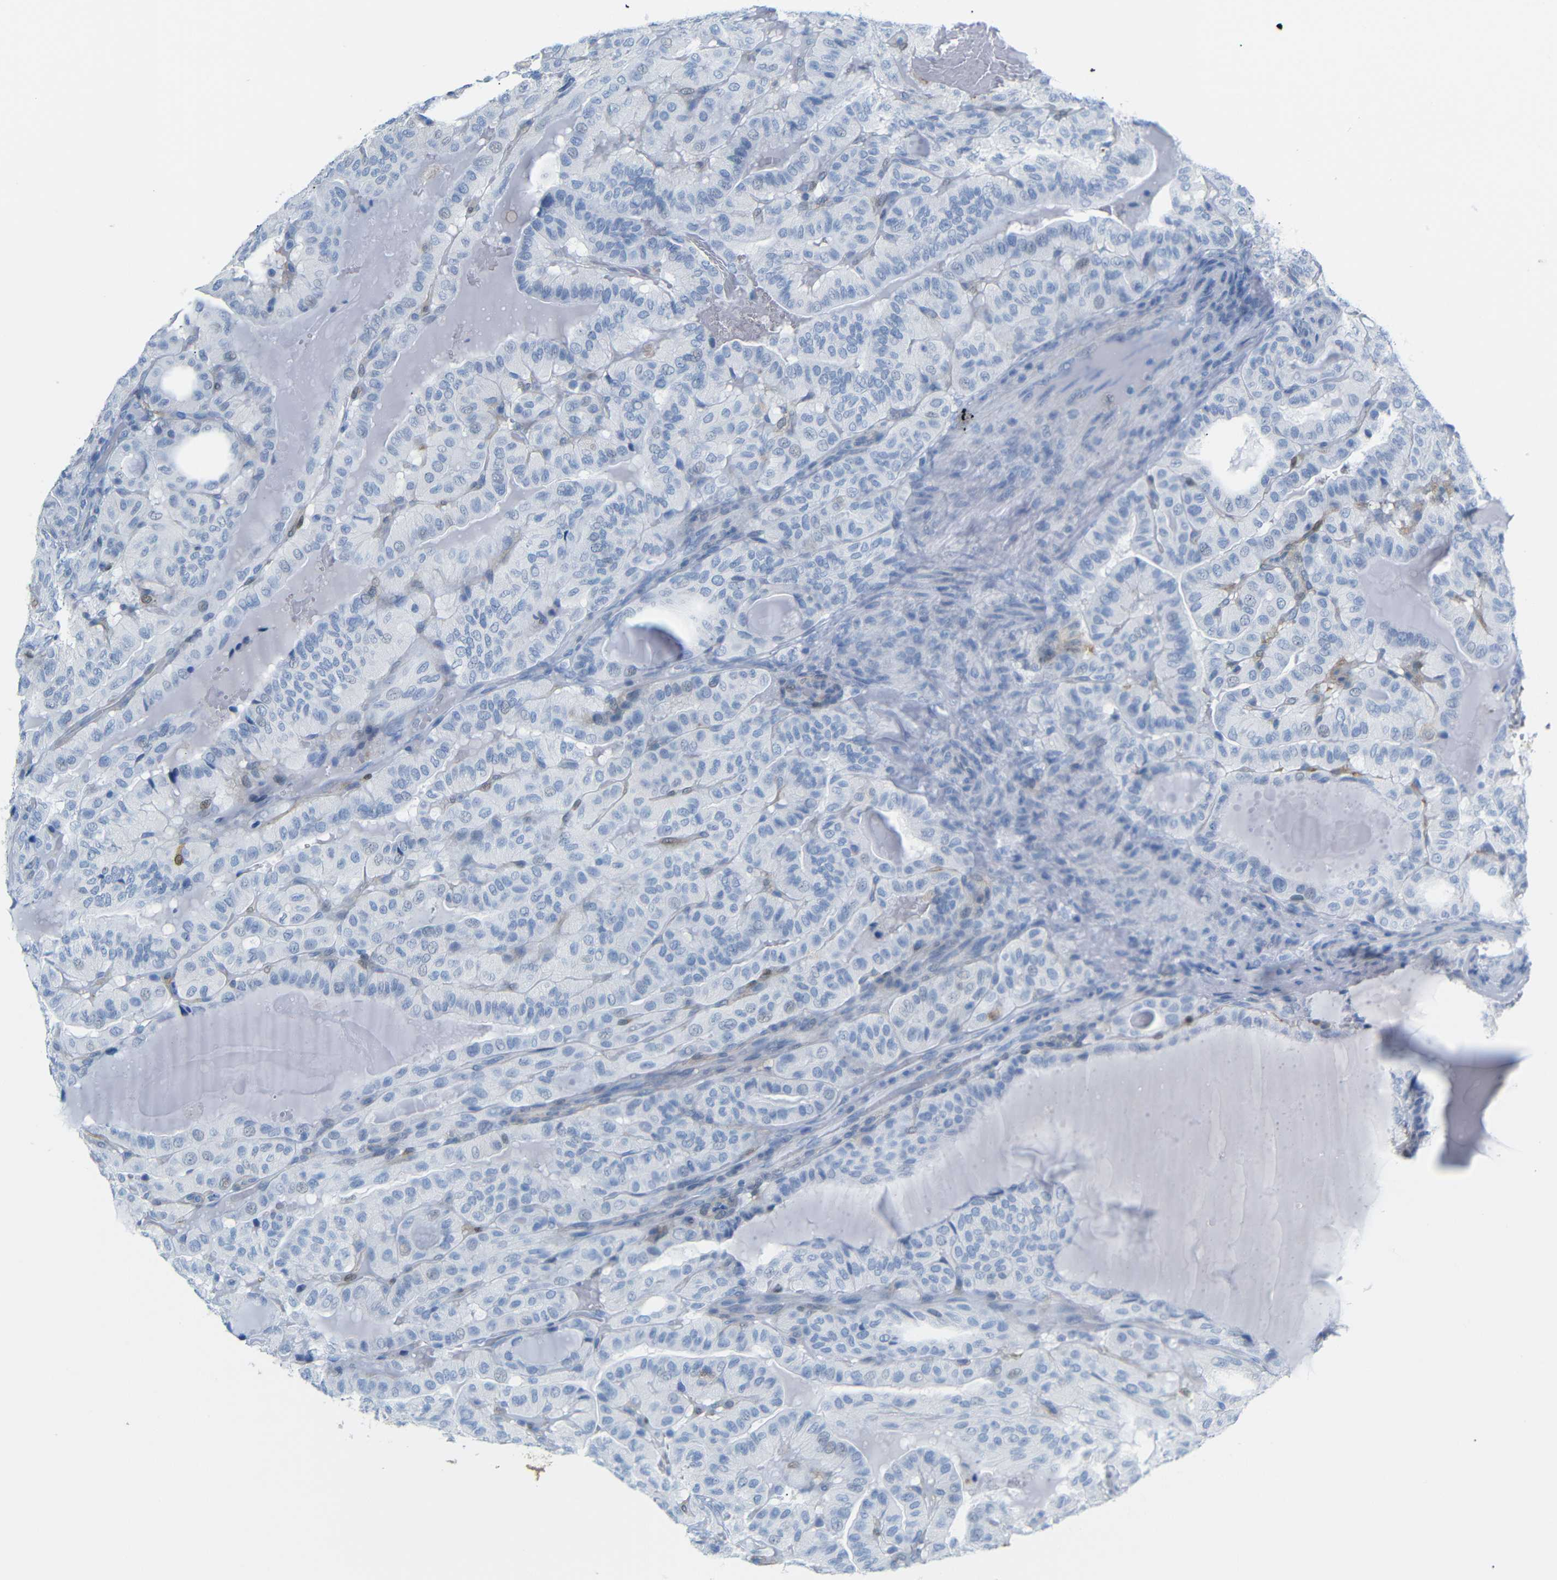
{"staining": {"intensity": "moderate", "quantity": "<25%", "location": "cytoplasmic/membranous"}, "tissue": "thyroid cancer", "cell_type": "Tumor cells", "image_type": "cancer", "snomed": [{"axis": "morphology", "description": "Papillary adenocarcinoma, NOS"}, {"axis": "topography", "description": "Thyroid gland"}], "caption": "Moderate cytoplasmic/membranous expression for a protein is present in about <25% of tumor cells of papillary adenocarcinoma (thyroid) using immunohistochemistry.", "gene": "MT1A", "patient": {"sex": "male", "age": 77}}